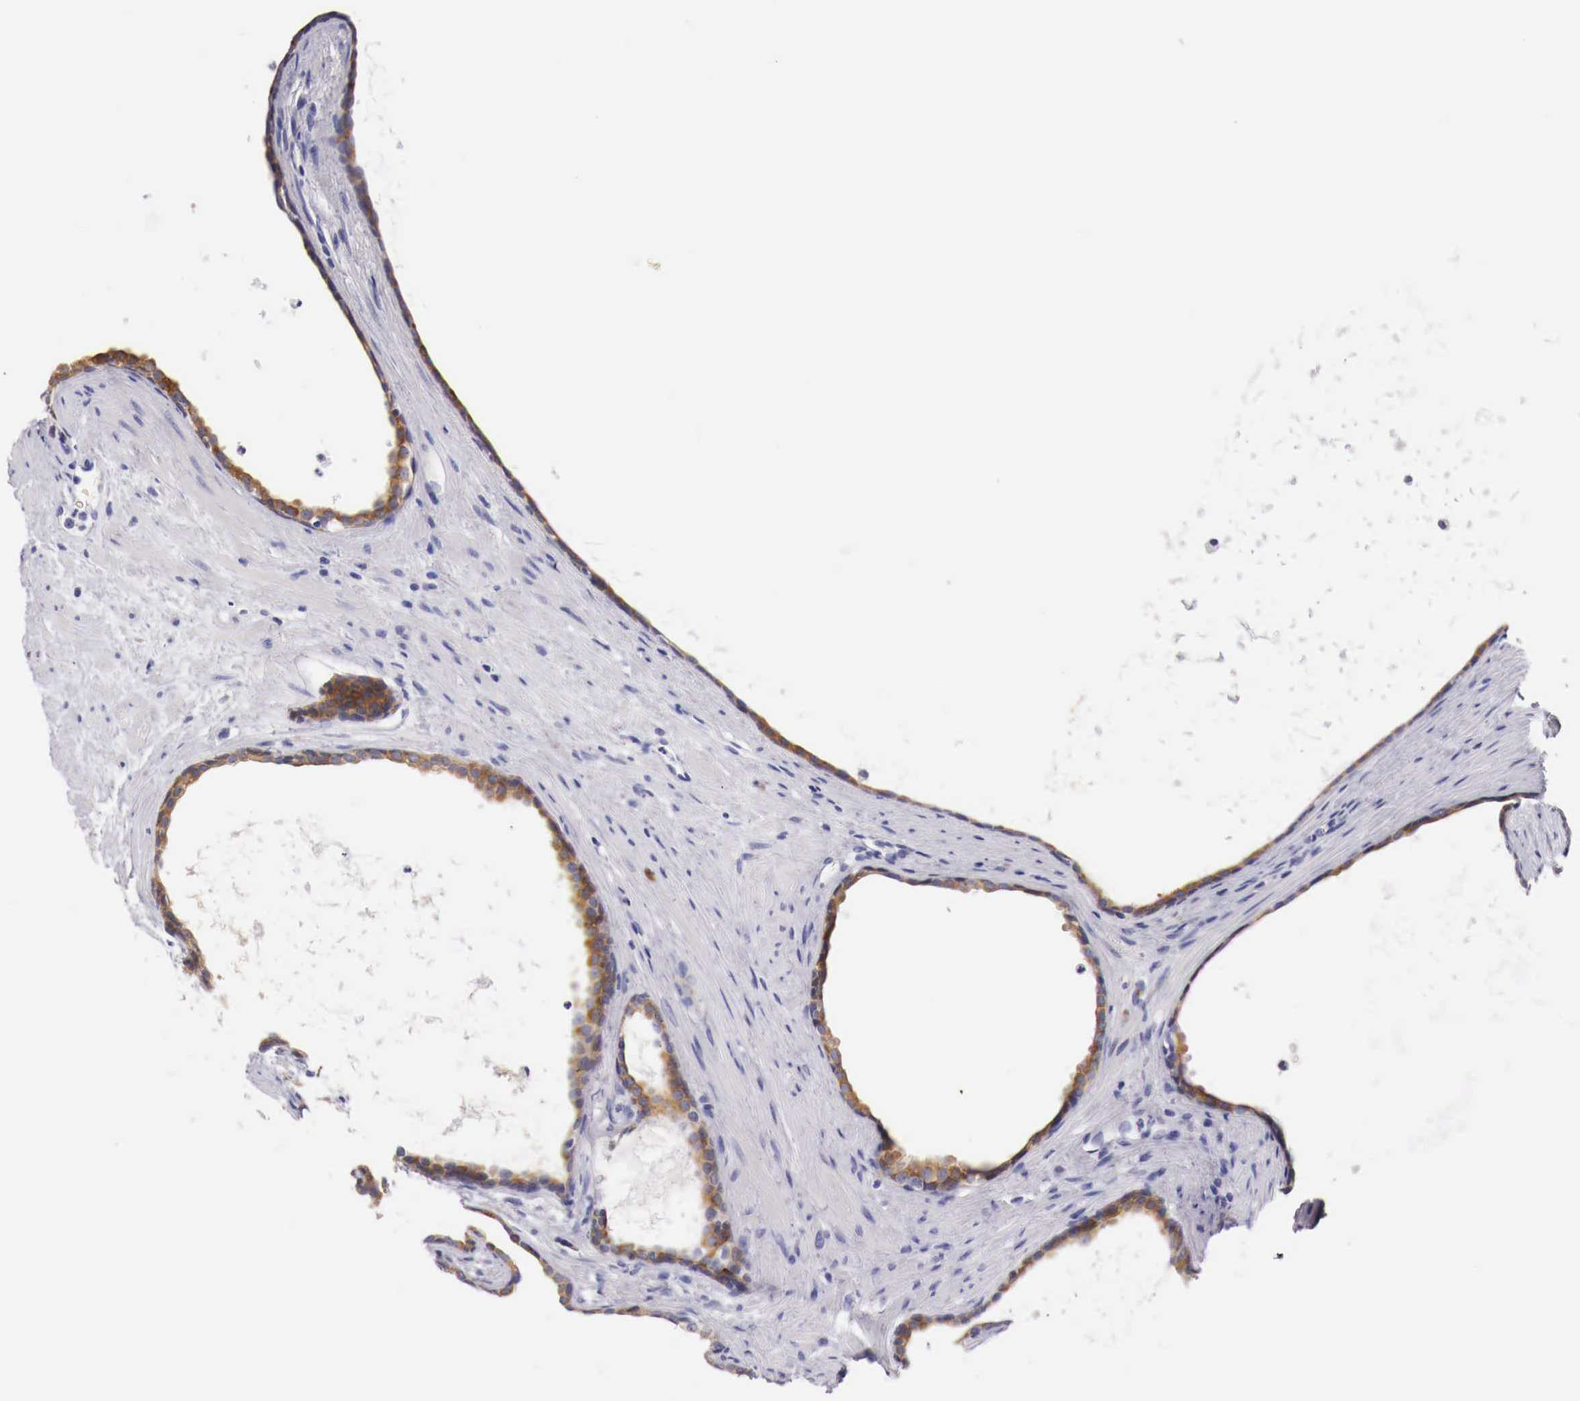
{"staining": {"intensity": "weak", "quantity": ">75%", "location": "cytoplasmic/membranous"}, "tissue": "prostate cancer", "cell_type": "Tumor cells", "image_type": "cancer", "snomed": [{"axis": "morphology", "description": "Adenocarcinoma, High grade"}, {"axis": "topography", "description": "Prostate"}], "caption": "A high-resolution histopathology image shows immunohistochemistry (IHC) staining of adenocarcinoma (high-grade) (prostate), which reveals weak cytoplasmic/membranous staining in about >75% of tumor cells.", "gene": "NREP", "patient": {"sex": "male", "age": 64}}